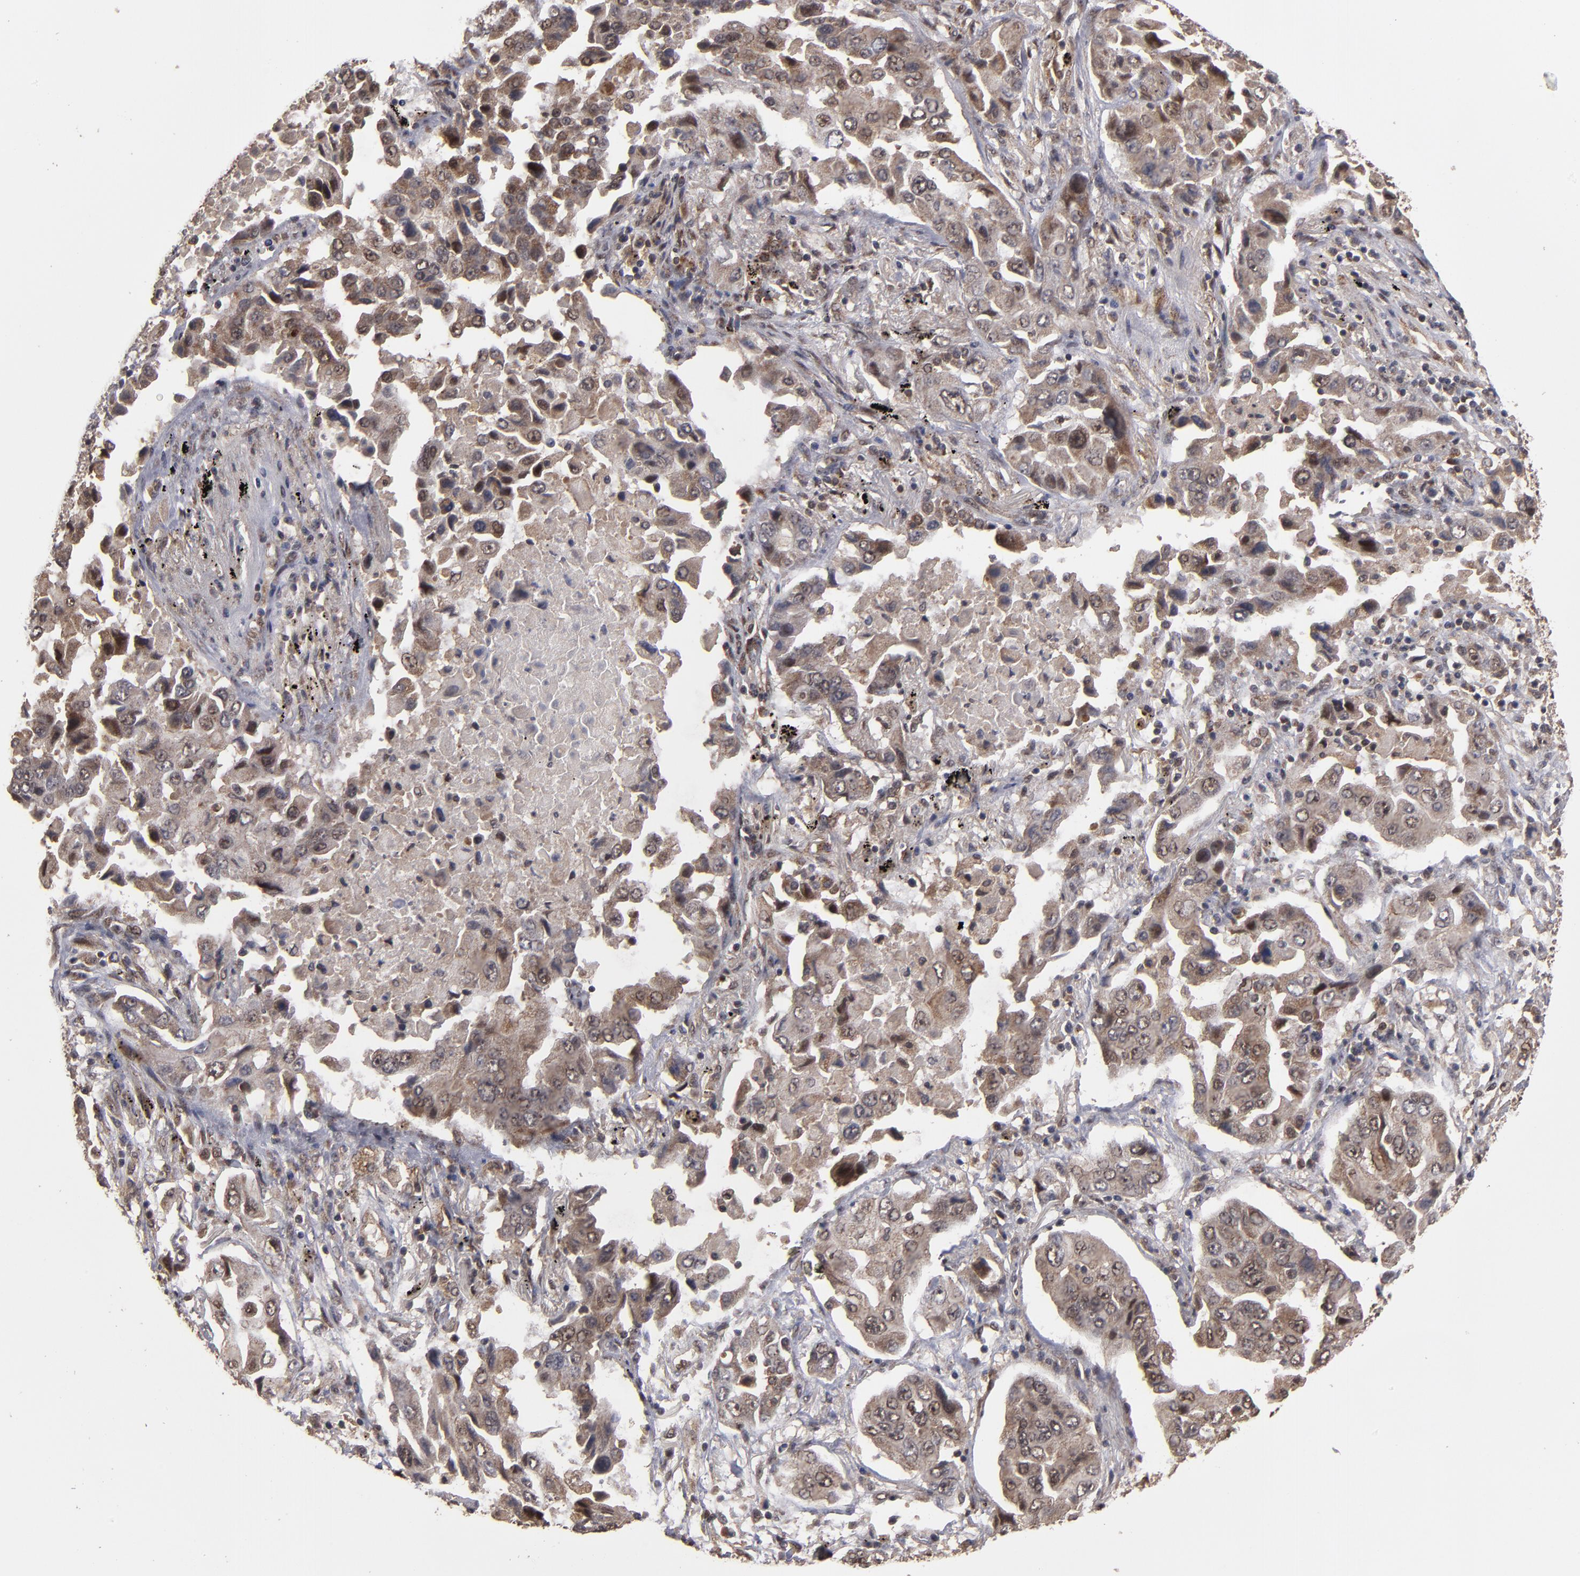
{"staining": {"intensity": "weak", "quantity": ">75%", "location": "cytoplasmic/membranous"}, "tissue": "lung cancer", "cell_type": "Tumor cells", "image_type": "cancer", "snomed": [{"axis": "morphology", "description": "Adenocarcinoma, NOS"}, {"axis": "topography", "description": "Lung"}], "caption": "Brown immunohistochemical staining in human lung cancer shows weak cytoplasmic/membranous staining in about >75% of tumor cells.", "gene": "CUL5", "patient": {"sex": "female", "age": 65}}